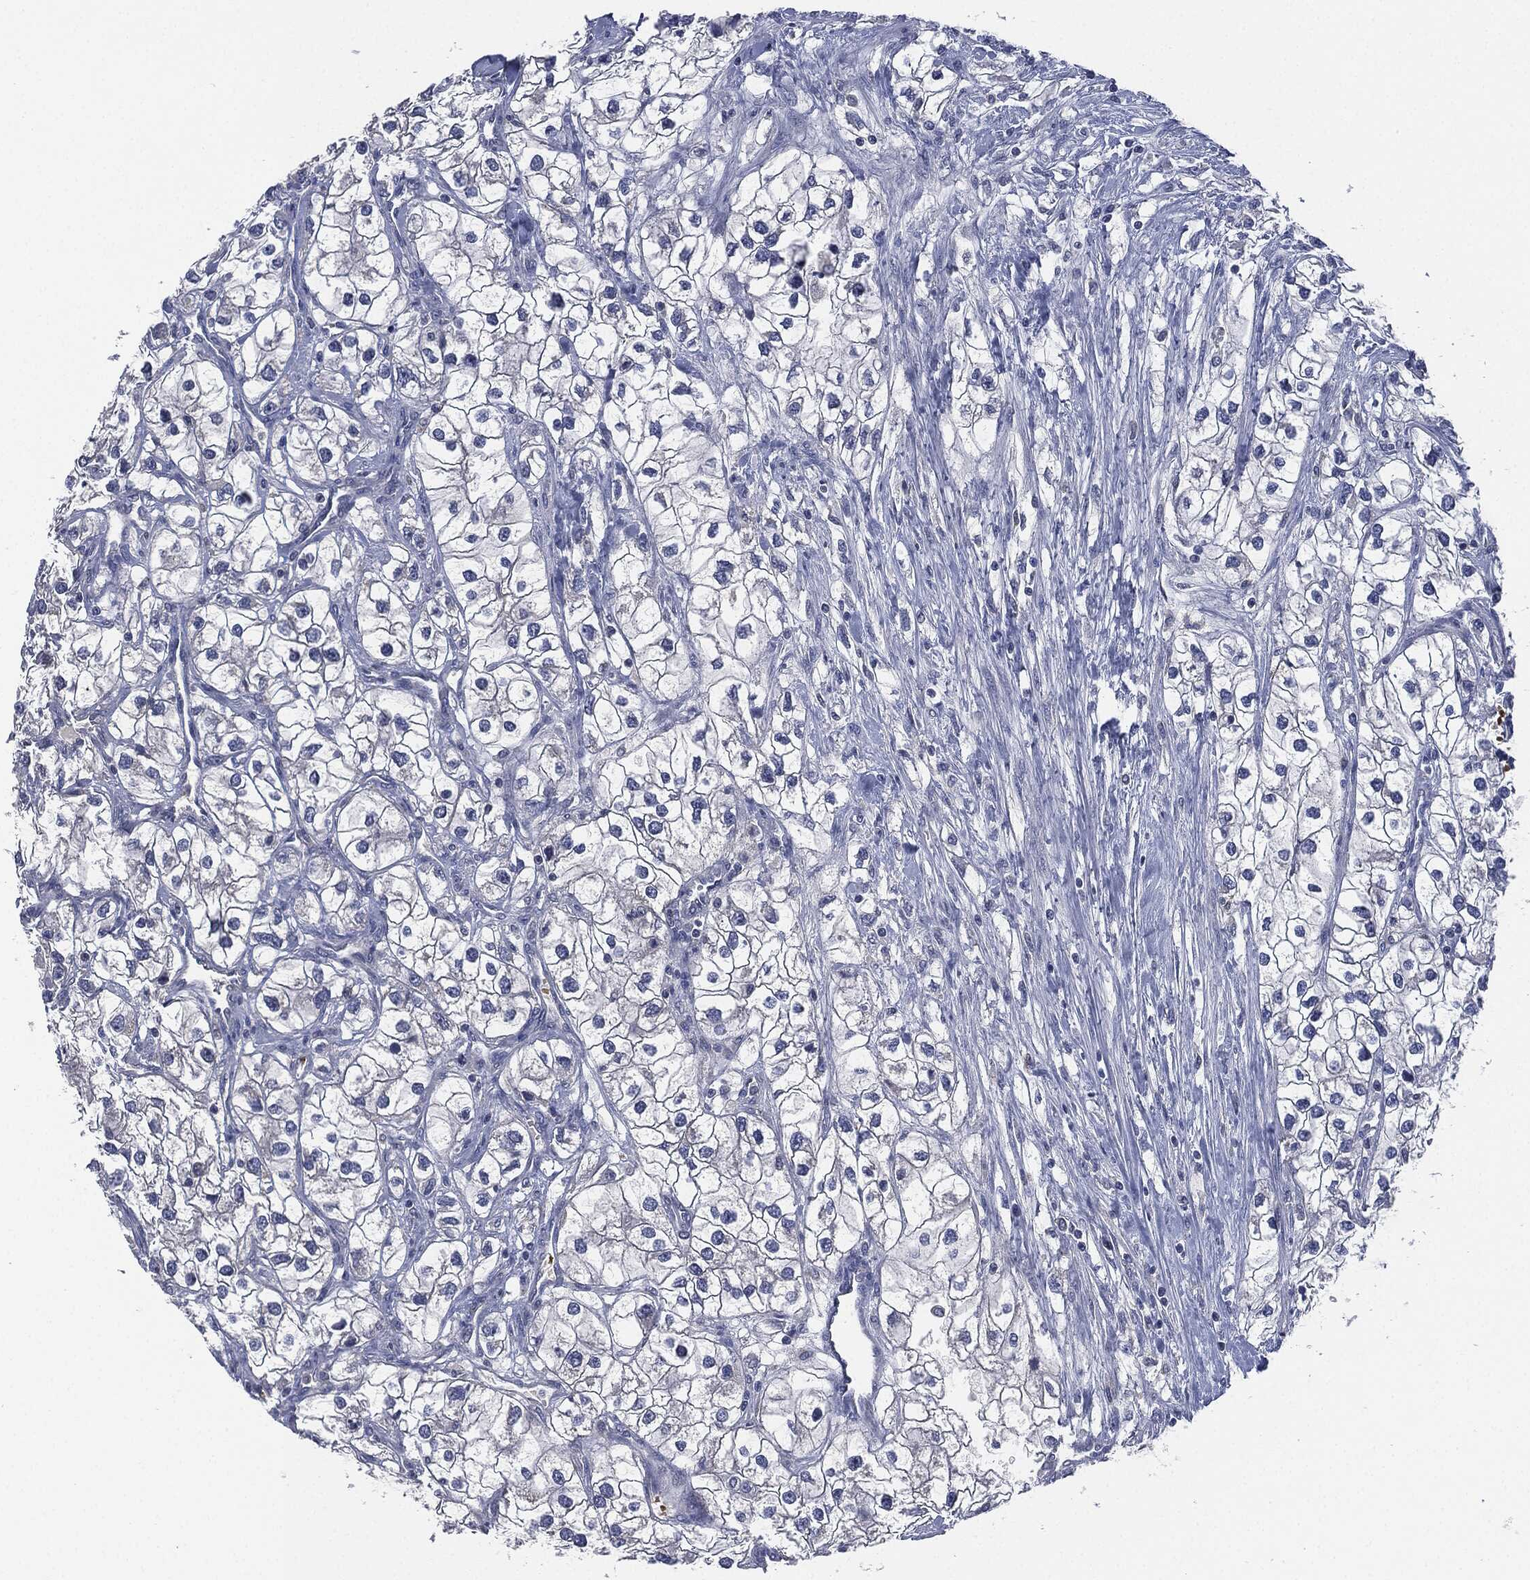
{"staining": {"intensity": "negative", "quantity": "none", "location": "none"}, "tissue": "renal cancer", "cell_type": "Tumor cells", "image_type": "cancer", "snomed": [{"axis": "morphology", "description": "Adenocarcinoma, NOS"}, {"axis": "topography", "description": "Kidney"}], "caption": "Renal adenocarcinoma was stained to show a protein in brown. There is no significant staining in tumor cells.", "gene": "SIGLEC9", "patient": {"sex": "male", "age": 59}}